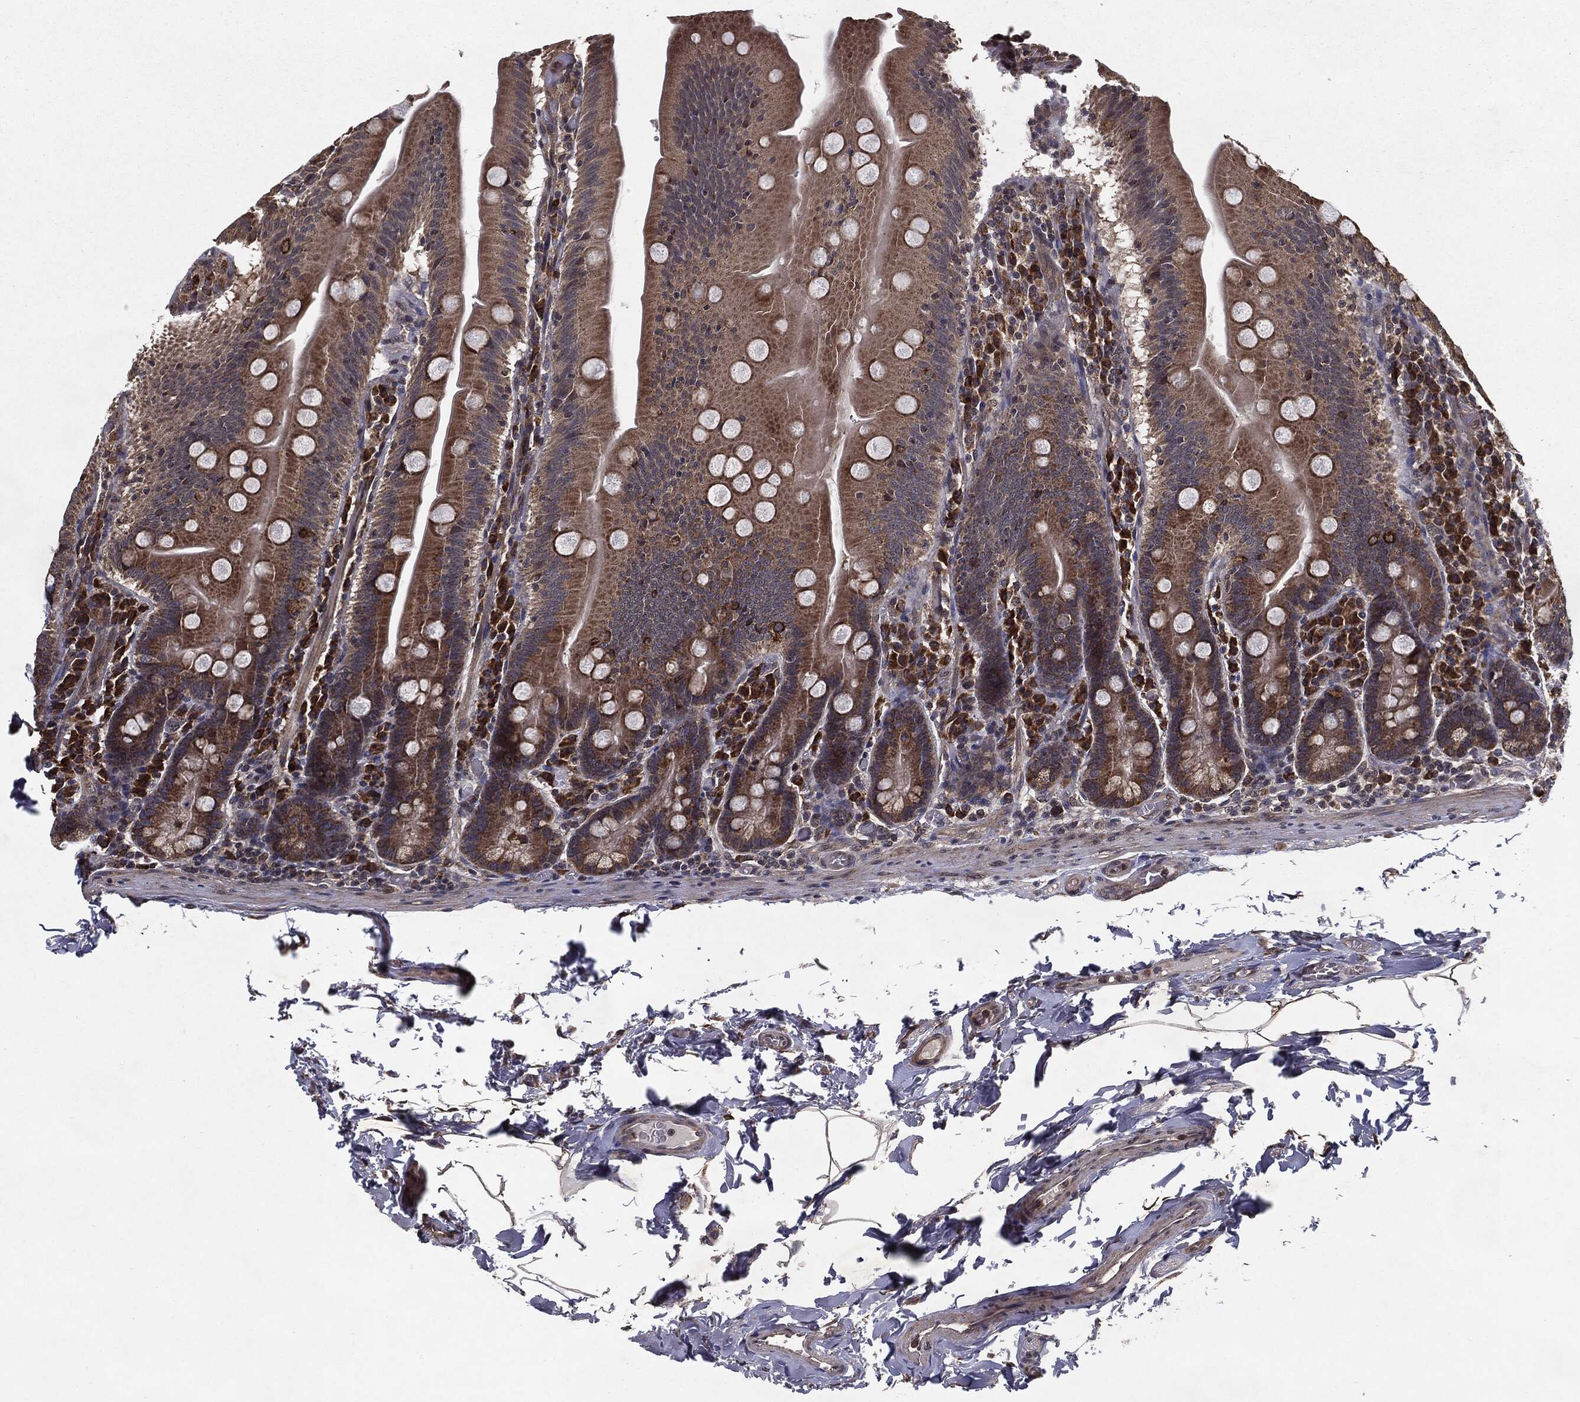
{"staining": {"intensity": "strong", "quantity": ">75%", "location": "cytoplasmic/membranous"}, "tissue": "small intestine", "cell_type": "Glandular cells", "image_type": "normal", "snomed": [{"axis": "morphology", "description": "Normal tissue, NOS"}, {"axis": "topography", "description": "Small intestine"}], "caption": "Protein analysis of benign small intestine displays strong cytoplasmic/membranous positivity in approximately >75% of glandular cells.", "gene": "HDAC5", "patient": {"sex": "male", "age": 37}}